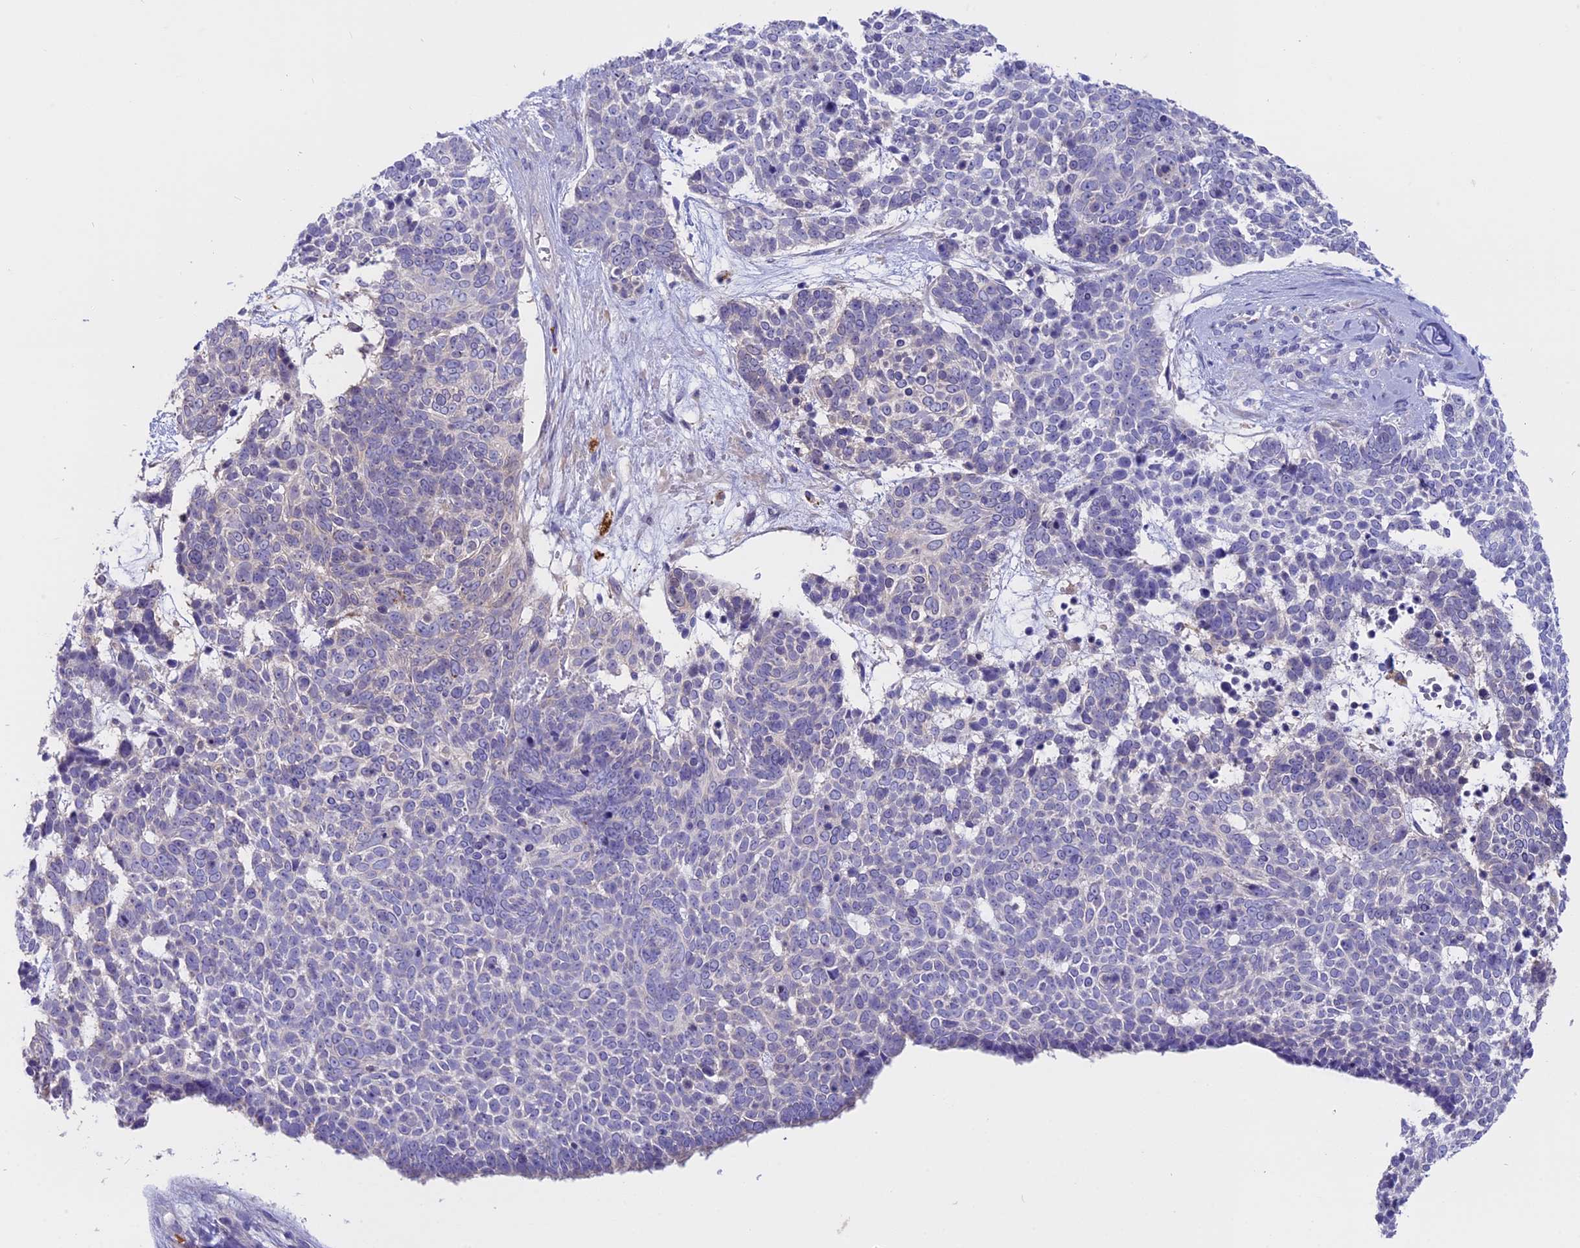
{"staining": {"intensity": "negative", "quantity": "none", "location": "none"}, "tissue": "skin cancer", "cell_type": "Tumor cells", "image_type": "cancer", "snomed": [{"axis": "morphology", "description": "Basal cell carcinoma"}, {"axis": "topography", "description": "Skin"}], "caption": "Tumor cells are negative for protein expression in human skin cancer (basal cell carcinoma).", "gene": "LYPD6", "patient": {"sex": "female", "age": 81}}